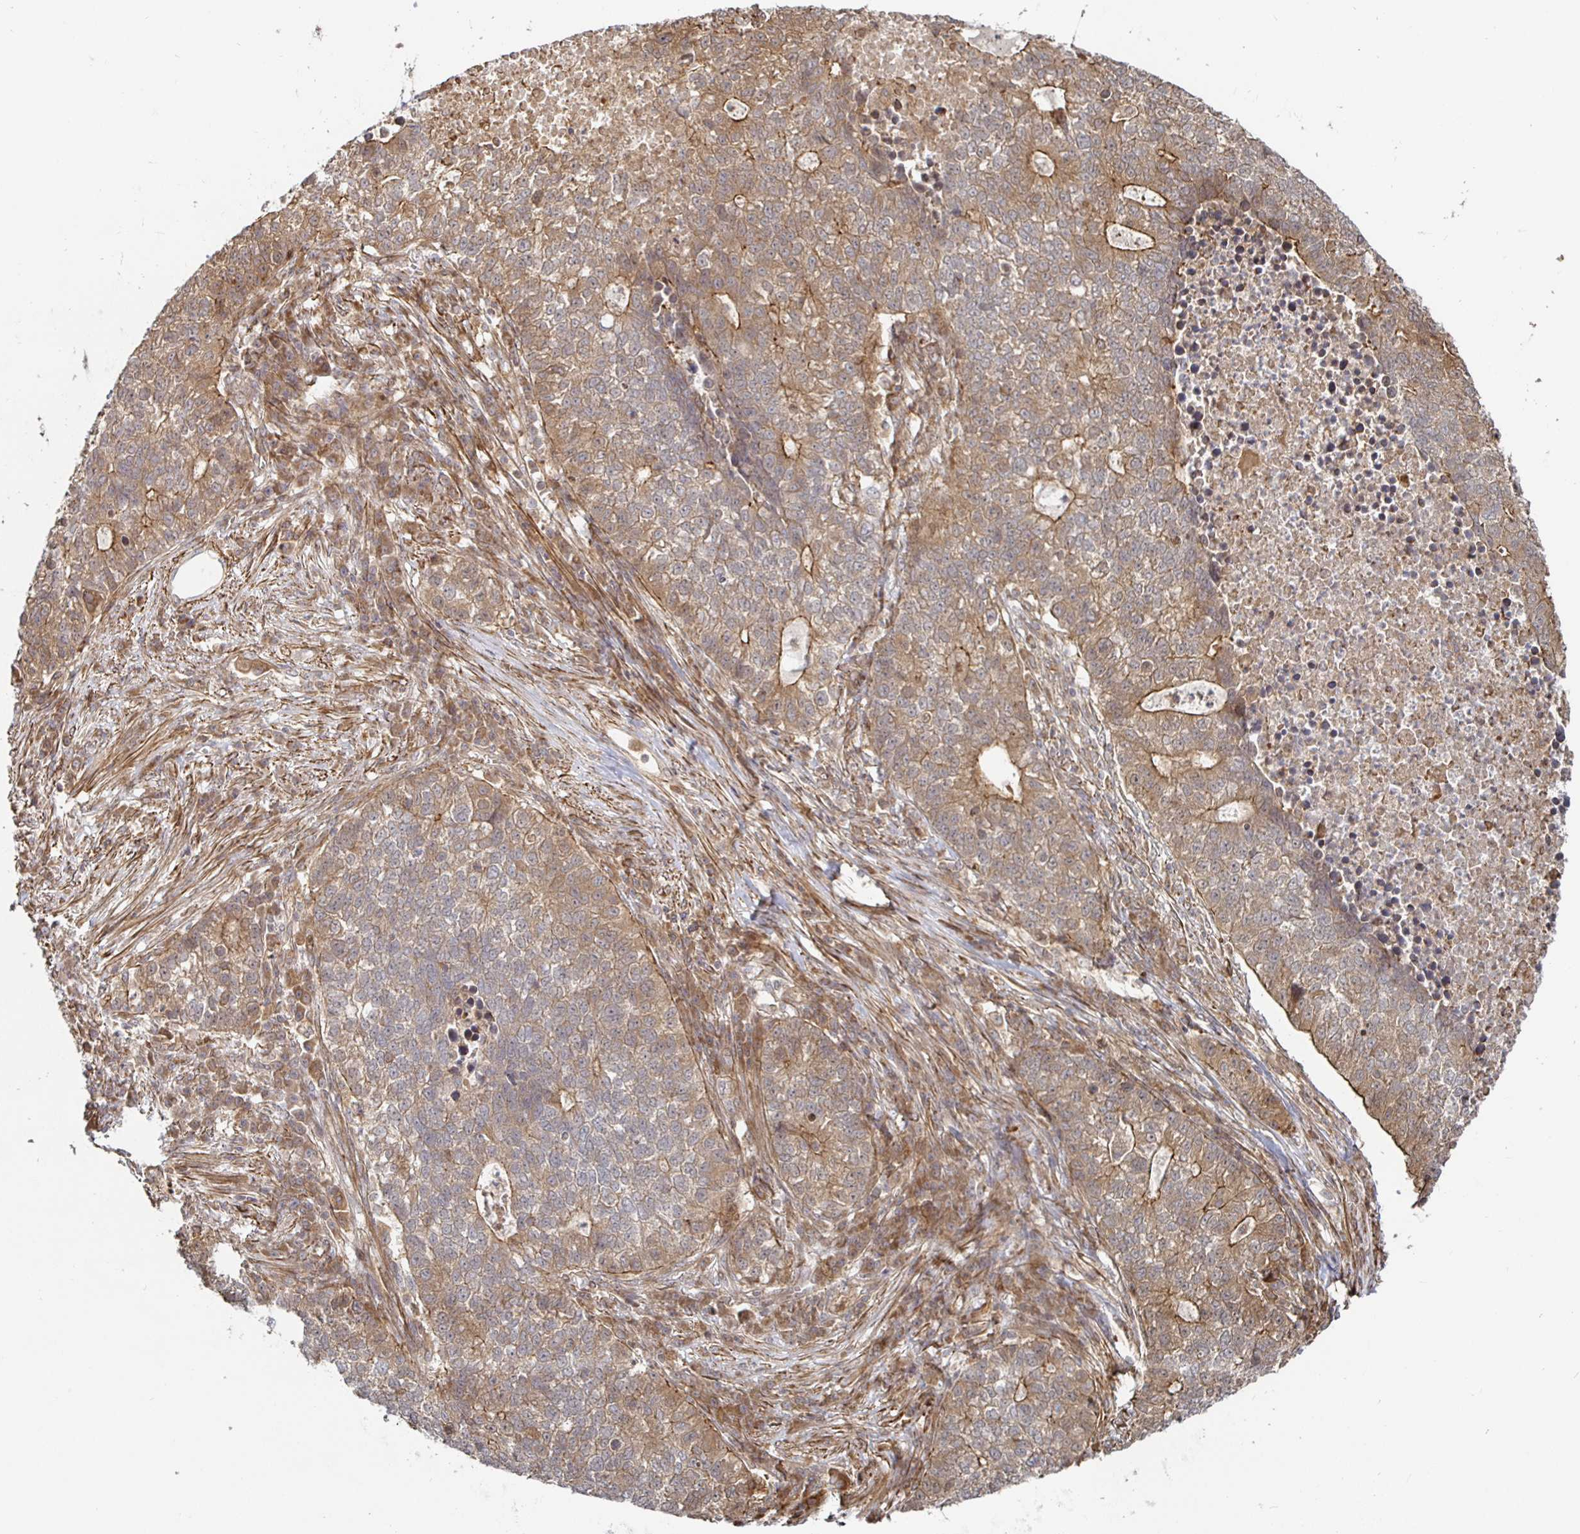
{"staining": {"intensity": "weak", "quantity": "25%-75%", "location": "cytoplasmic/membranous"}, "tissue": "lung cancer", "cell_type": "Tumor cells", "image_type": "cancer", "snomed": [{"axis": "morphology", "description": "Adenocarcinoma, NOS"}, {"axis": "topography", "description": "Lung"}], "caption": "Immunohistochemistry histopathology image of neoplastic tissue: lung adenocarcinoma stained using IHC reveals low levels of weak protein expression localized specifically in the cytoplasmic/membranous of tumor cells, appearing as a cytoplasmic/membranous brown color.", "gene": "STRAP", "patient": {"sex": "male", "age": 57}}